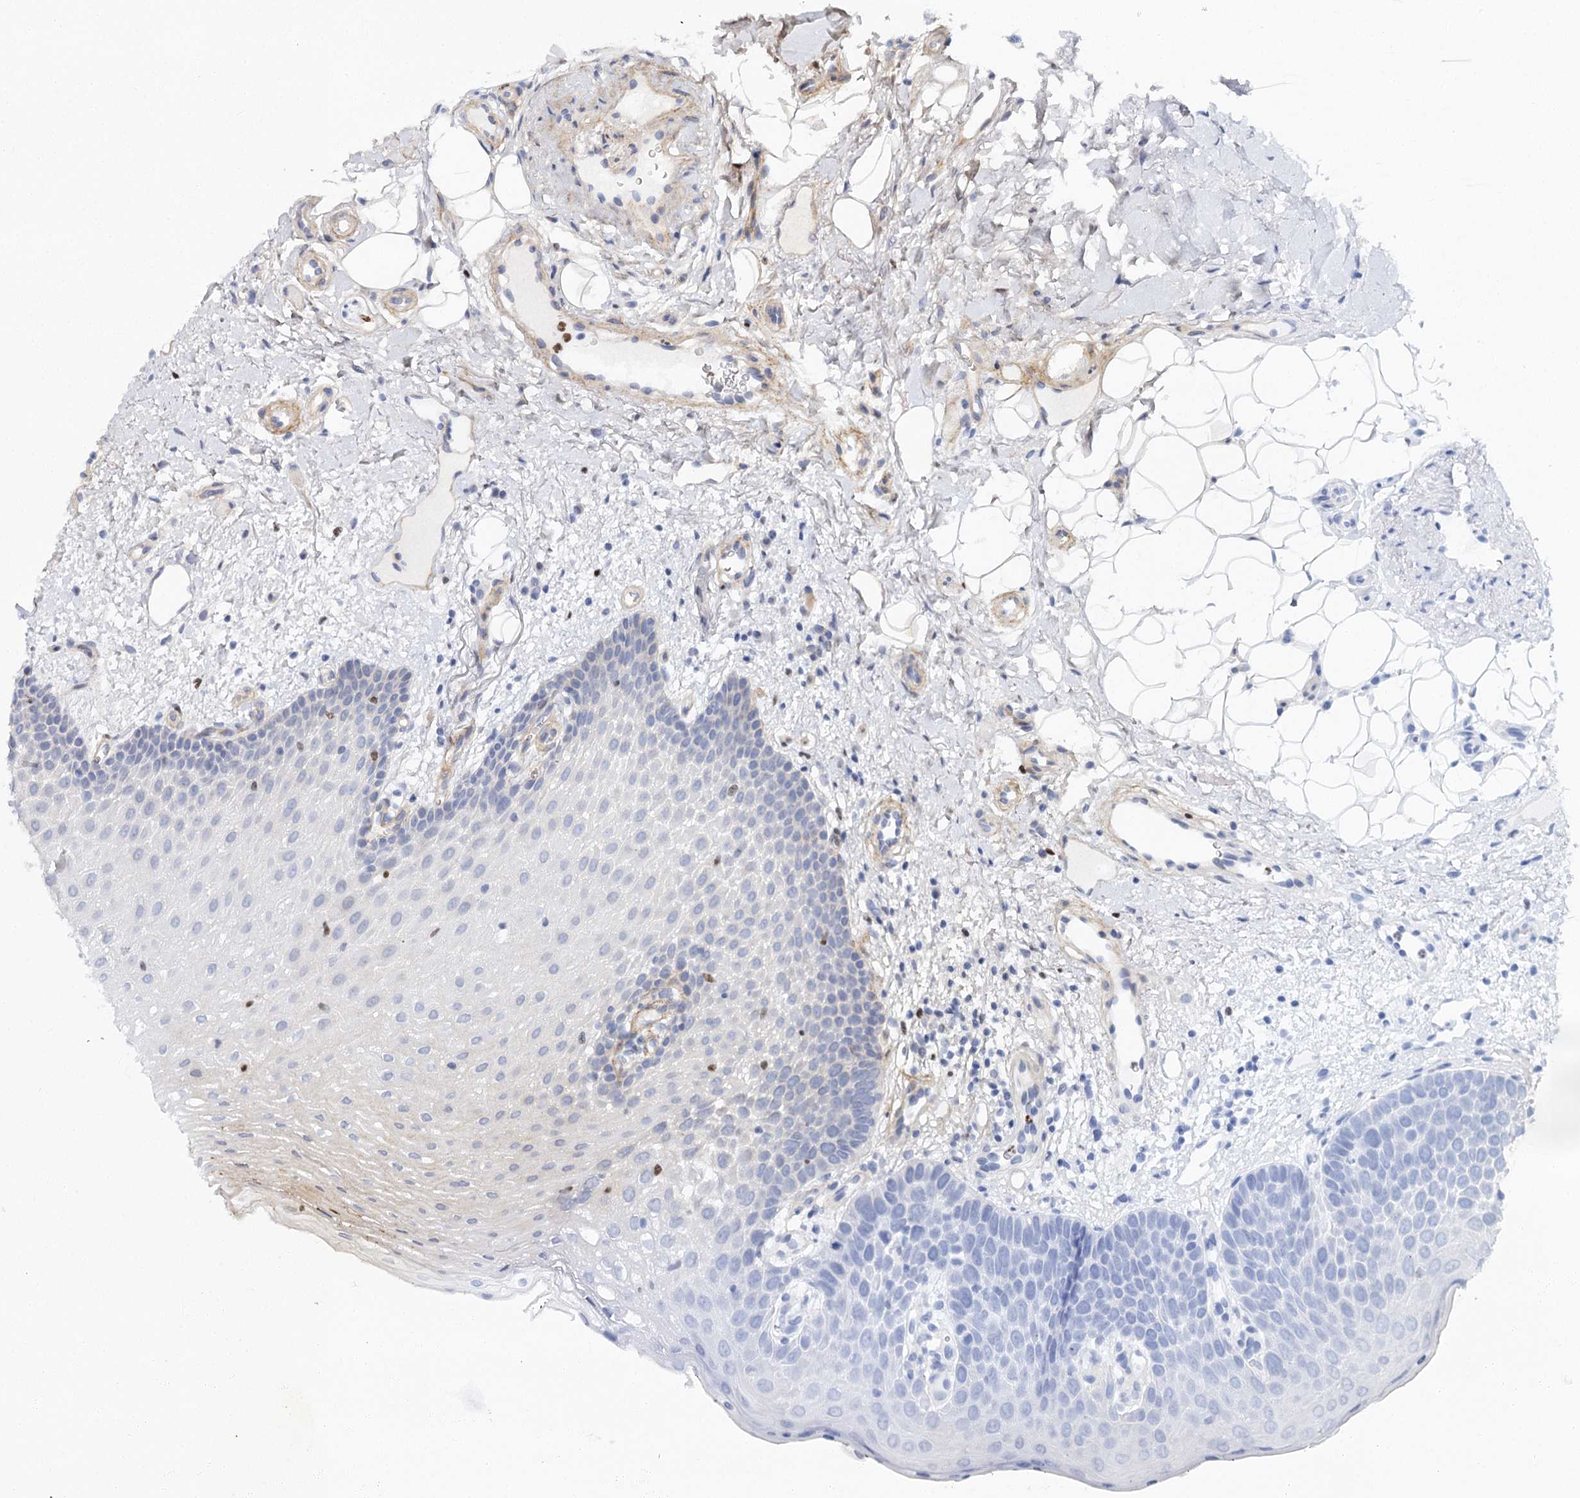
{"staining": {"intensity": "negative", "quantity": "none", "location": "none"}, "tissue": "oral mucosa", "cell_type": "Squamous epithelial cells", "image_type": "normal", "snomed": [{"axis": "morphology", "description": "No evidence of malignacy"}, {"axis": "topography", "description": "Oral tissue"}, {"axis": "topography", "description": "Head-Neck"}], "caption": "High power microscopy micrograph of an immunohistochemistry micrograph of normal oral mucosa, revealing no significant staining in squamous epithelial cells.", "gene": "C11orf52", "patient": {"sex": "male", "age": 68}}